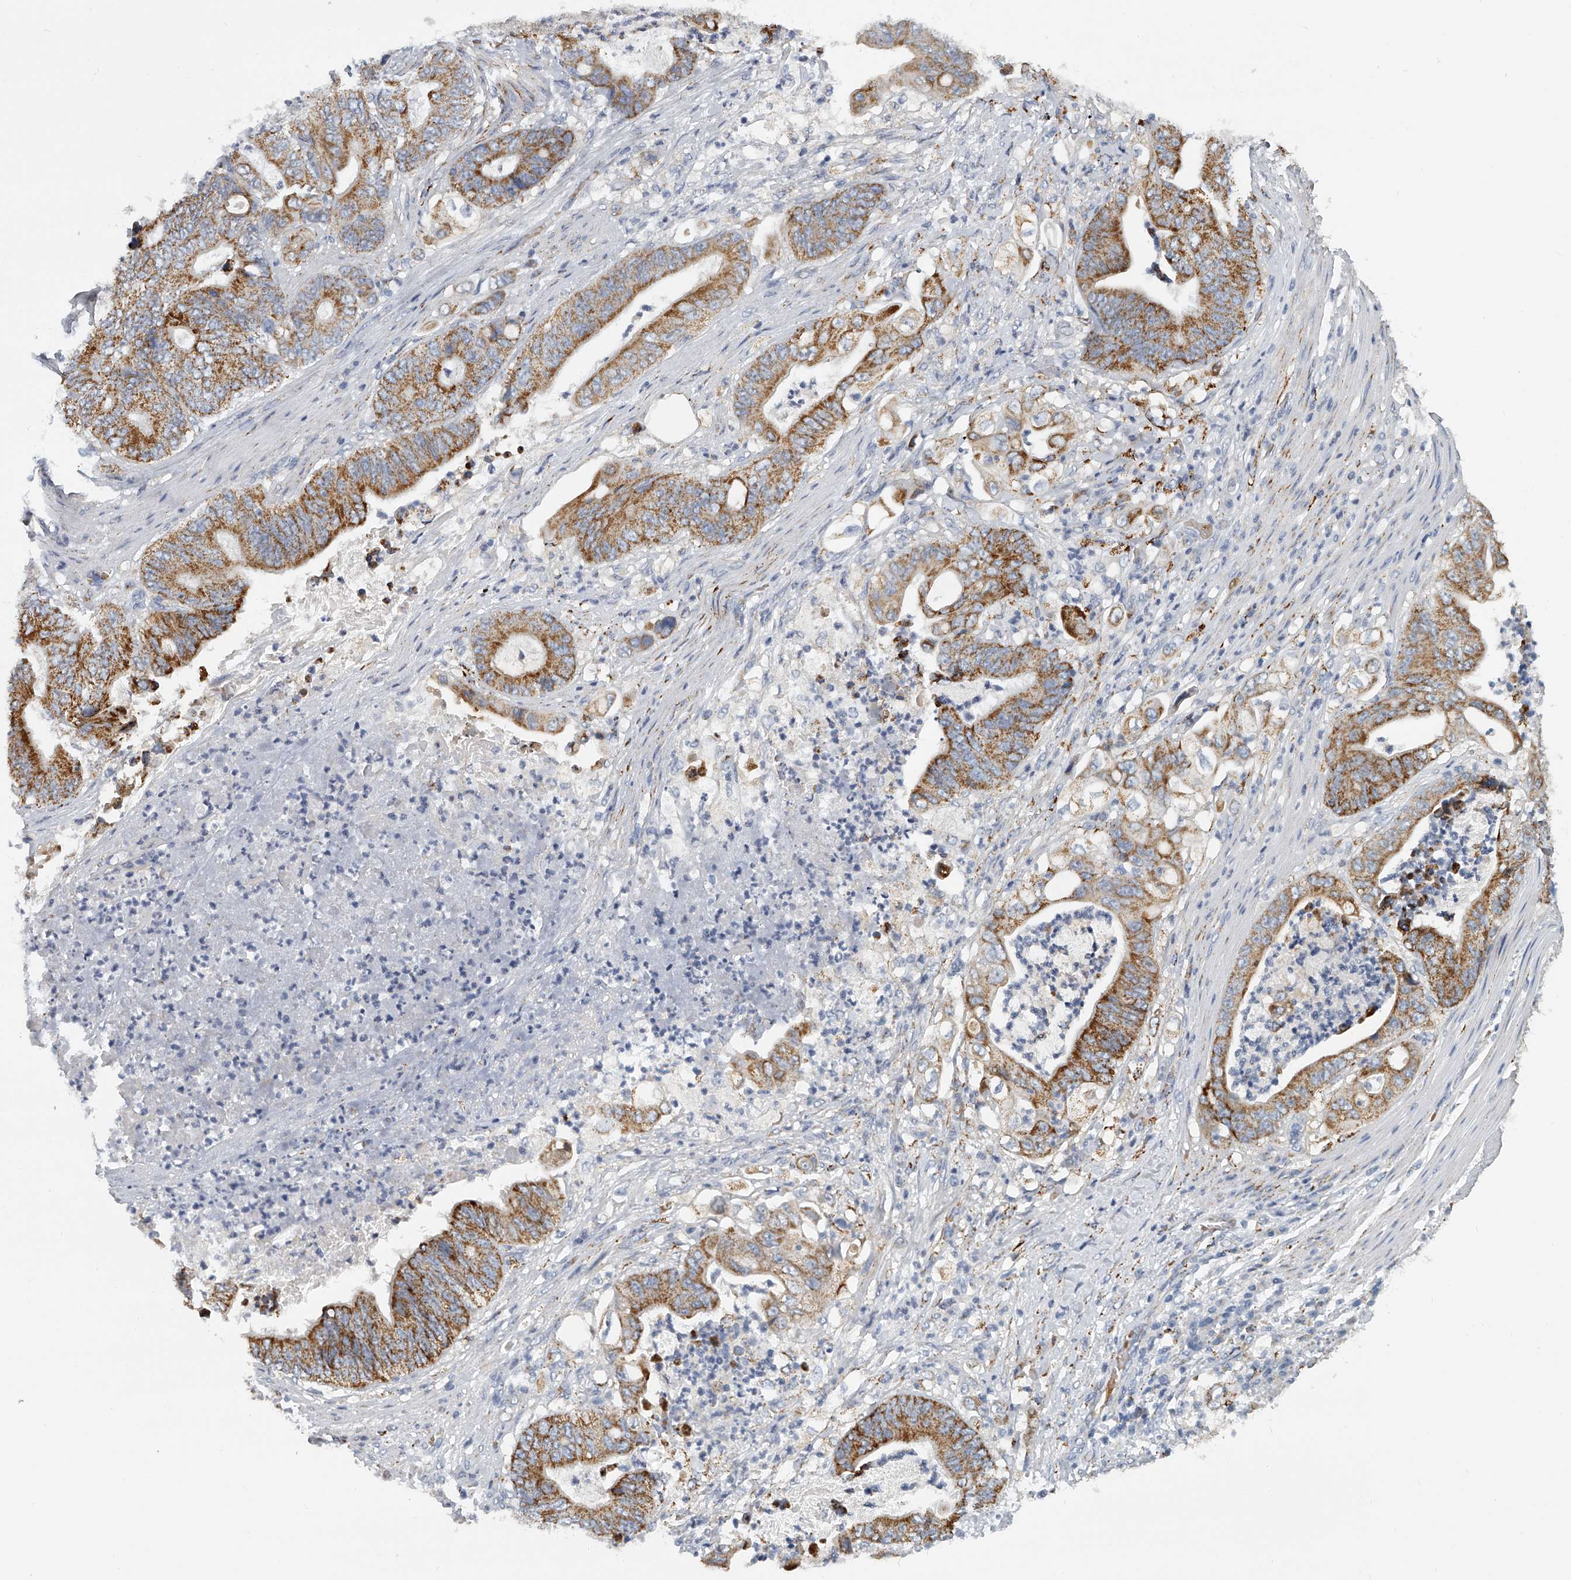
{"staining": {"intensity": "moderate", "quantity": ">75%", "location": "cytoplasmic/membranous"}, "tissue": "stomach cancer", "cell_type": "Tumor cells", "image_type": "cancer", "snomed": [{"axis": "morphology", "description": "Adenocarcinoma, NOS"}, {"axis": "topography", "description": "Stomach"}], "caption": "The image displays staining of stomach cancer, revealing moderate cytoplasmic/membranous protein positivity (brown color) within tumor cells.", "gene": "KLHL7", "patient": {"sex": "female", "age": 73}}